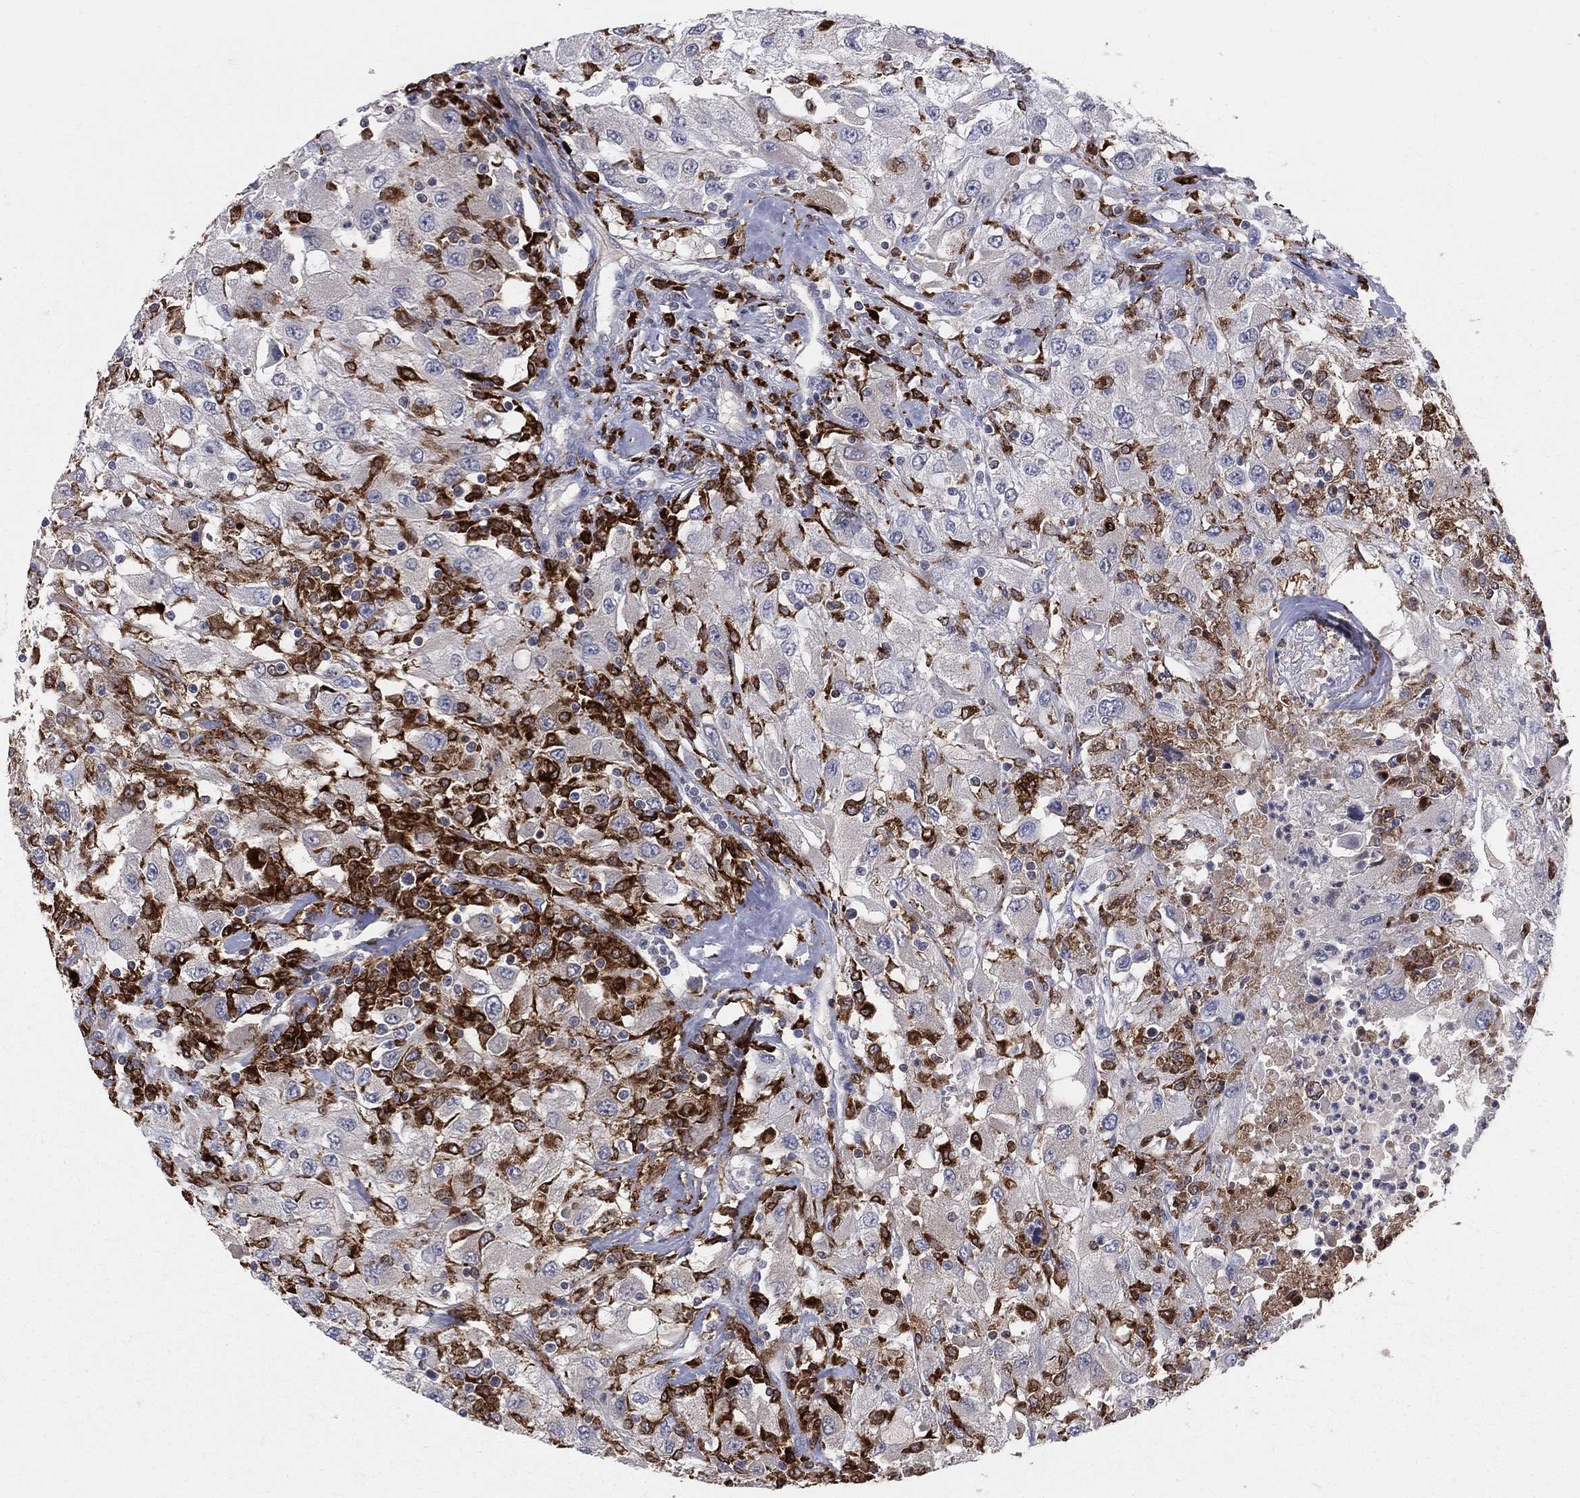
{"staining": {"intensity": "moderate", "quantity": "<25%", "location": "cytoplasmic/membranous"}, "tissue": "renal cancer", "cell_type": "Tumor cells", "image_type": "cancer", "snomed": [{"axis": "morphology", "description": "Adenocarcinoma, NOS"}, {"axis": "topography", "description": "Kidney"}], "caption": "An immunohistochemistry (IHC) histopathology image of tumor tissue is shown. Protein staining in brown shows moderate cytoplasmic/membranous positivity in adenocarcinoma (renal) within tumor cells.", "gene": "CD74", "patient": {"sex": "female", "age": 67}}